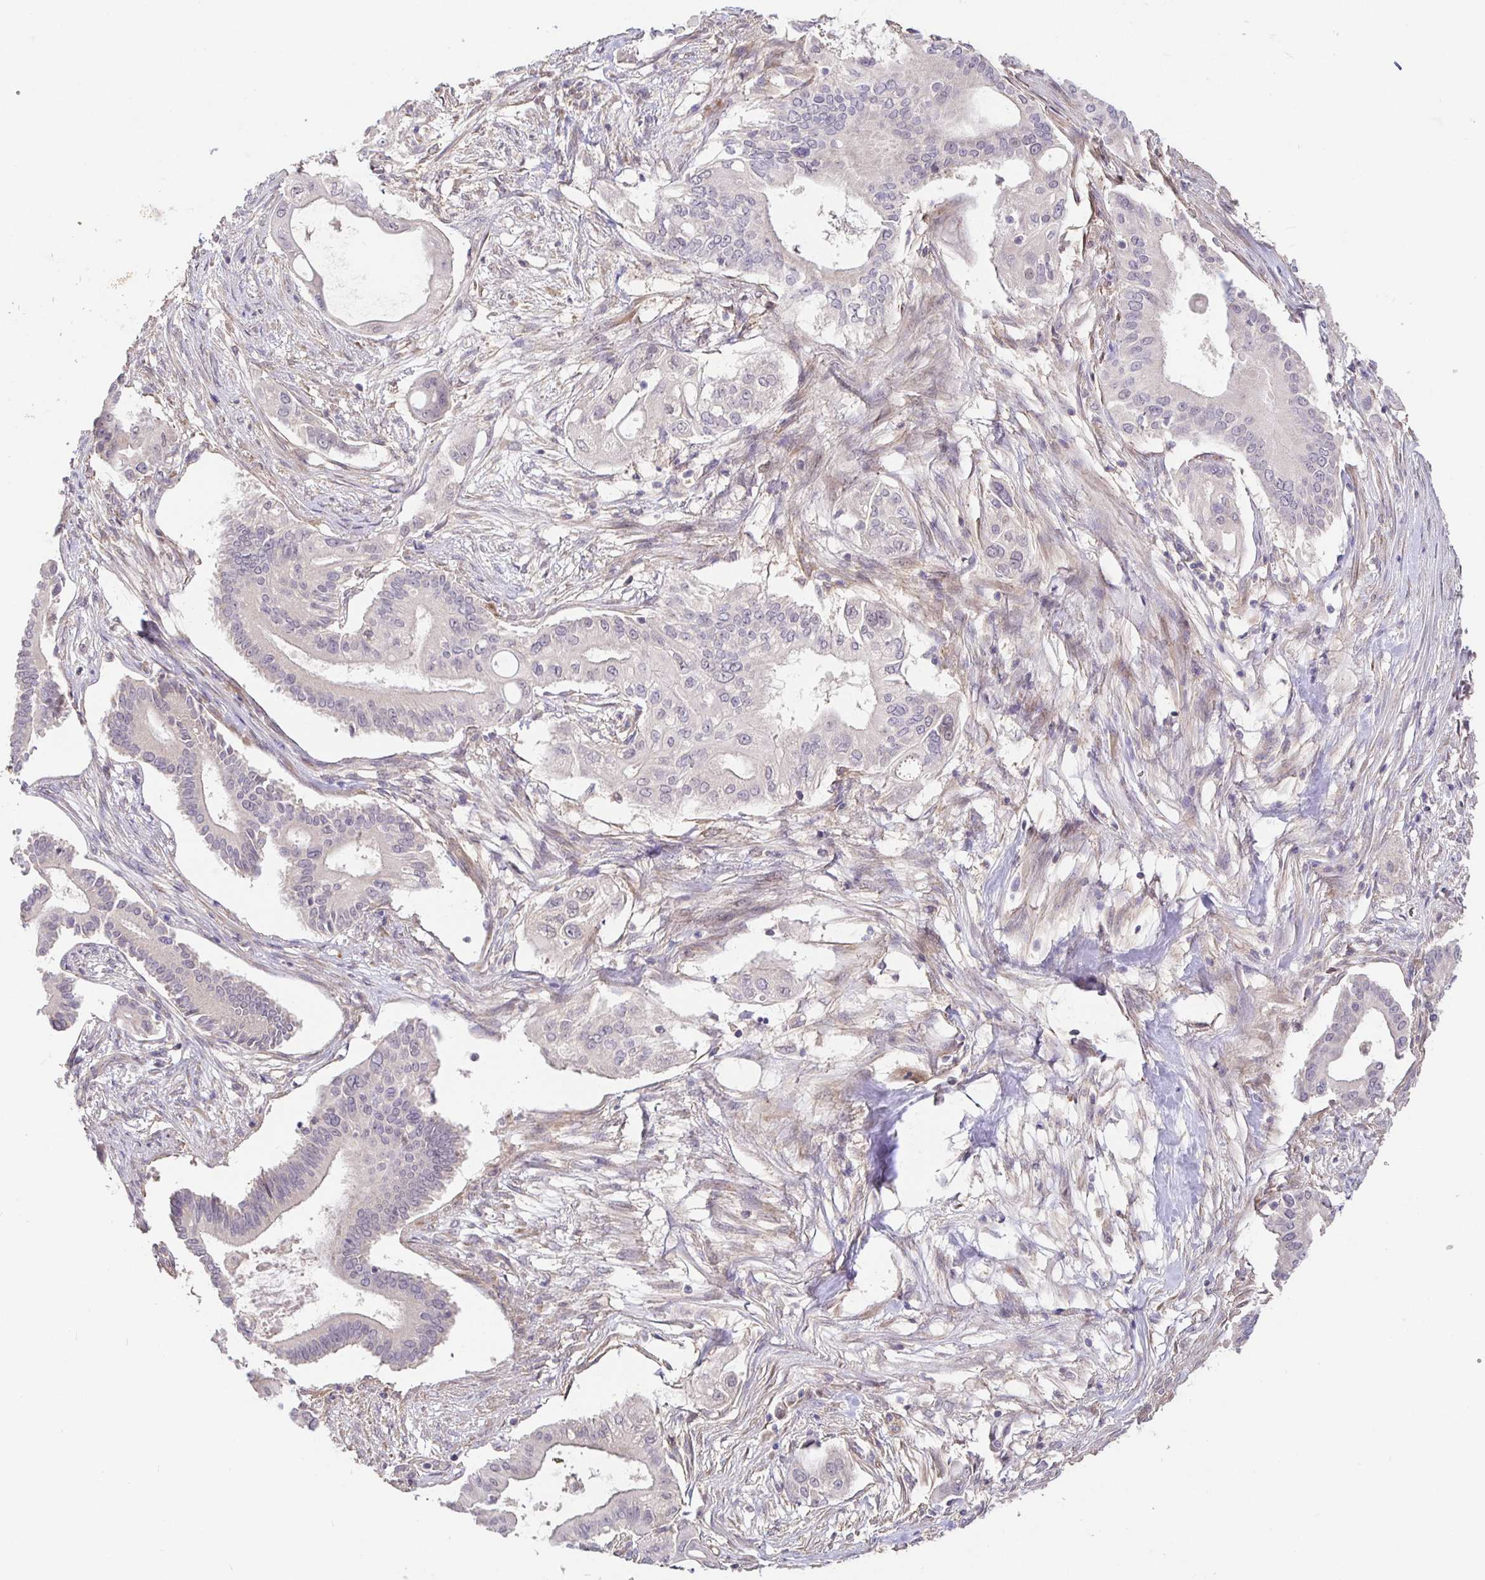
{"staining": {"intensity": "negative", "quantity": "none", "location": "none"}, "tissue": "pancreatic cancer", "cell_type": "Tumor cells", "image_type": "cancer", "snomed": [{"axis": "morphology", "description": "Adenocarcinoma, NOS"}, {"axis": "topography", "description": "Pancreas"}], "caption": "A micrograph of pancreatic adenocarcinoma stained for a protein shows no brown staining in tumor cells. (Stains: DAB (3,3'-diaminobenzidine) immunohistochemistry with hematoxylin counter stain, Microscopy: brightfield microscopy at high magnification).", "gene": "ZDHHC11", "patient": {"sex": "female", "age": 68}}